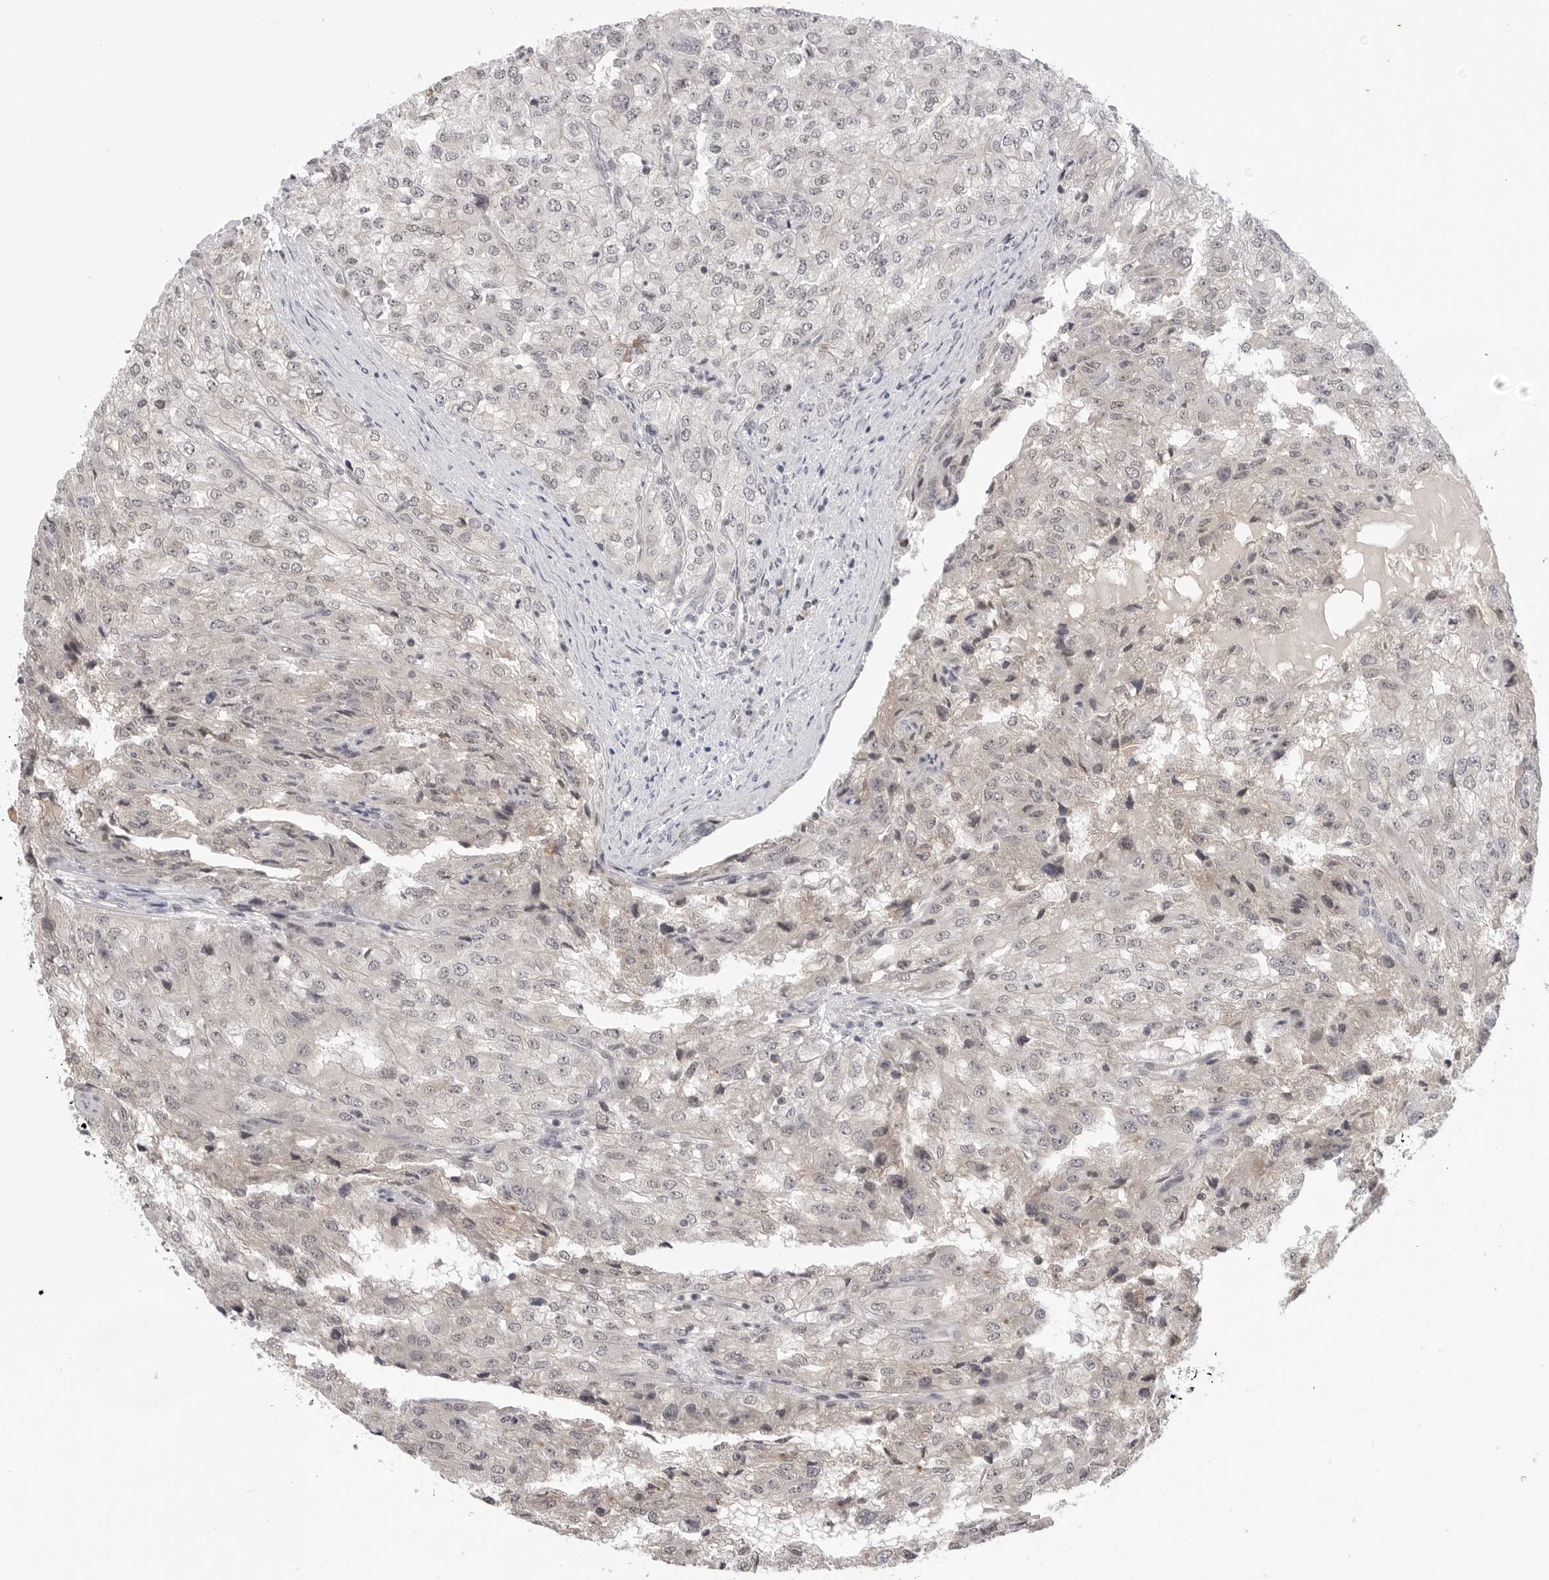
{"staining": {"intensity": "negative", "quantity": "none", "location": "none"}, "tissue": "renal cancer", "cell_type": "Tumor cells", "image_type": "cancer", "snomed": [{"axis": "morphology", "description": "Adenocarcinoma, NOS"}, {"axis": "topography", "description": "Kidney"}], "caption": "The image shows no staining of tumor cells in adenocarcinoma (renal).", "gene": "CDK20", "patient": {"sex": "female", "age": 54}}